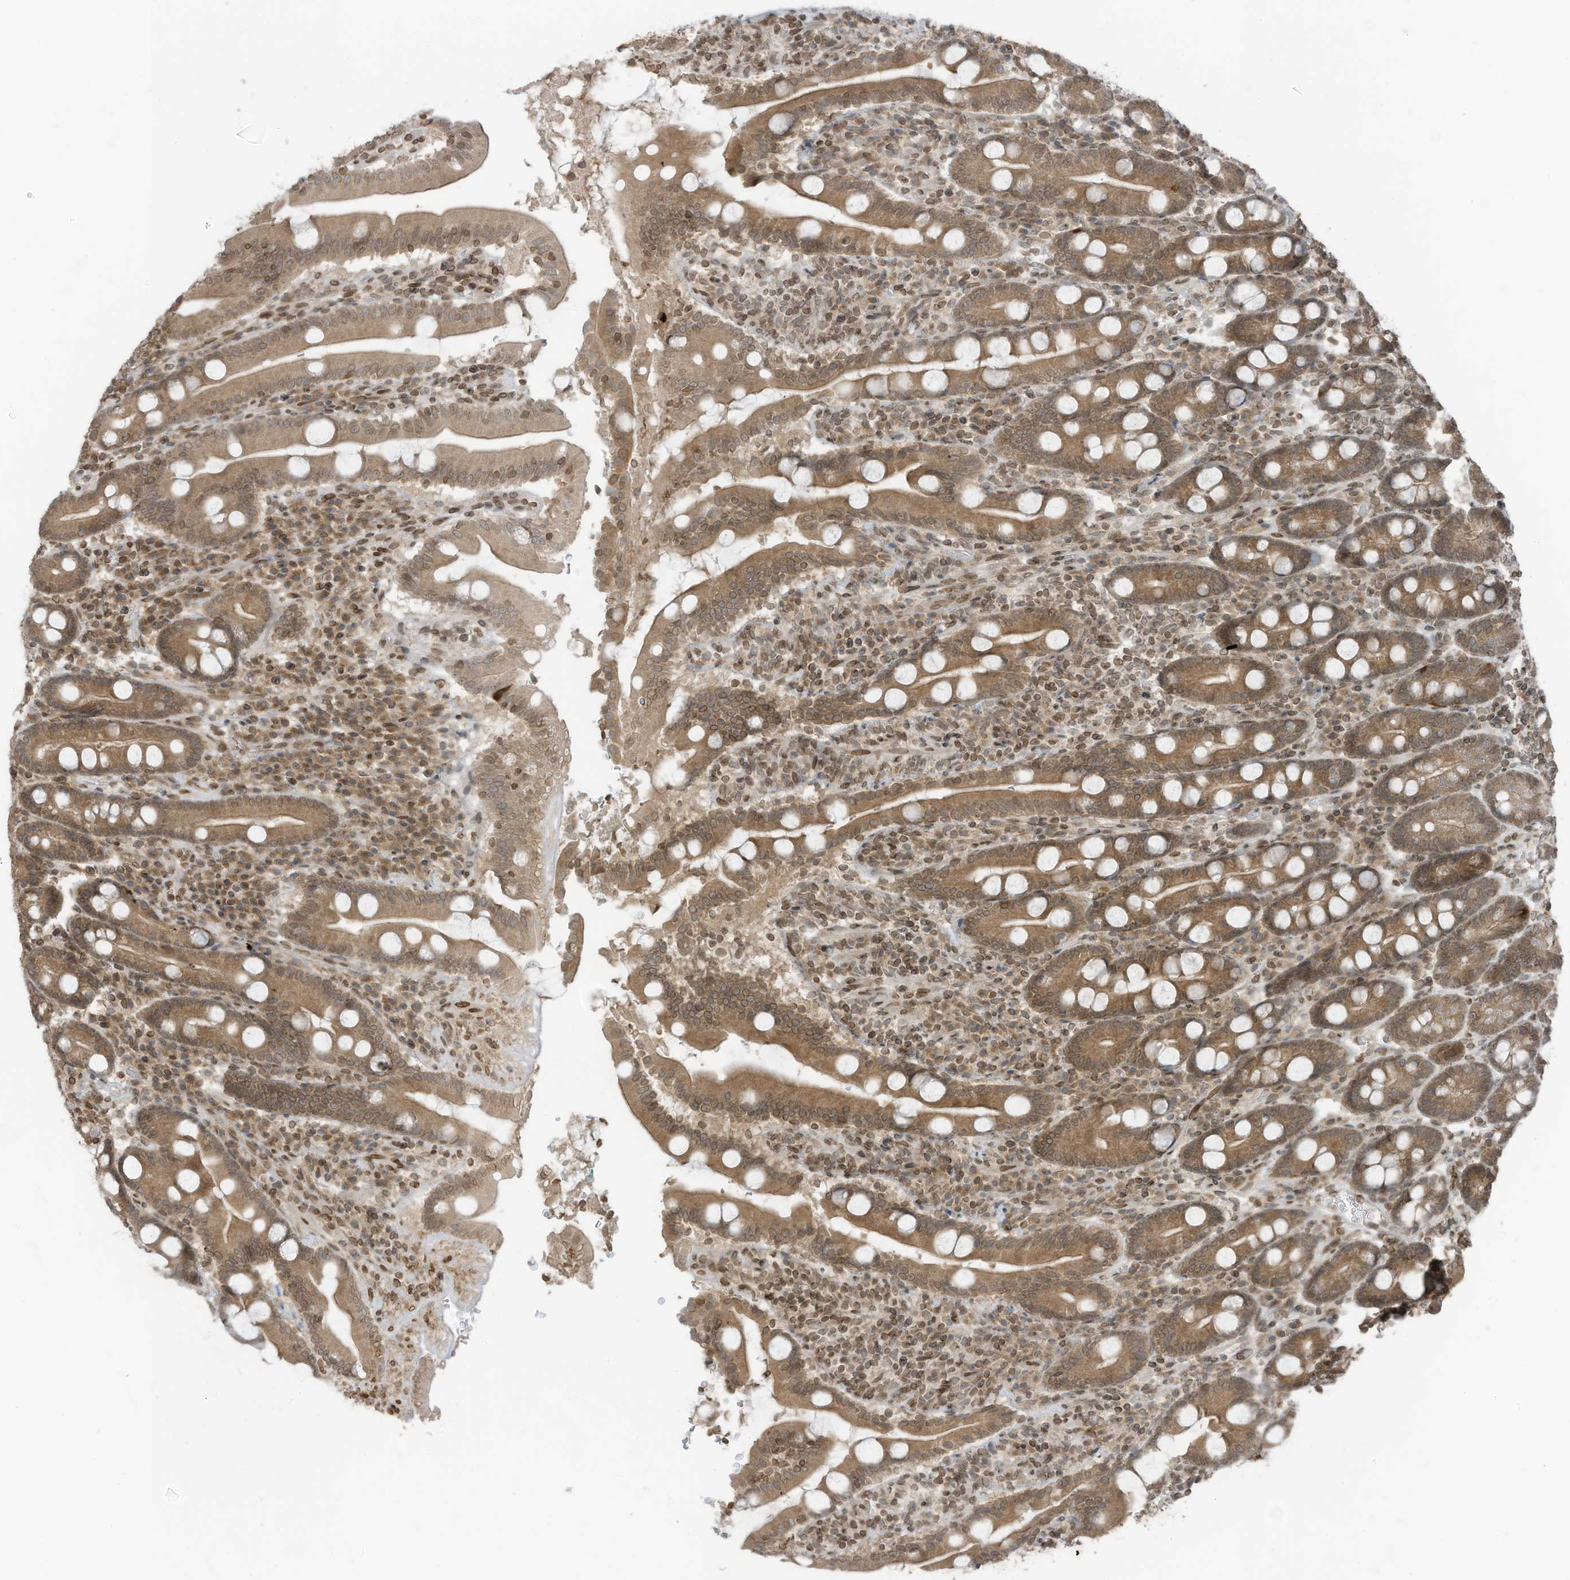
{"staining": {"intensity": "moderate", "quantity": ">75%", "location": "cytoplasmic/membranous,nuclear"}, "tissue": "duodenum", "cell_type": "Glandular cells", "image_type": "normal", "snomed": [{"axis": "morphology", "description": "Normal tissue, NOS"}, {"axis": "topography", "description": "Duodenum"}], "caption": "Duodenum stained with a brown dye exhibits moderate cytoplasmic/membranous,nuclear positive positivity in approximately >75% of glandular cells.", "gene": "RABL3", "patient": {"sex": "male", "age": 35}}